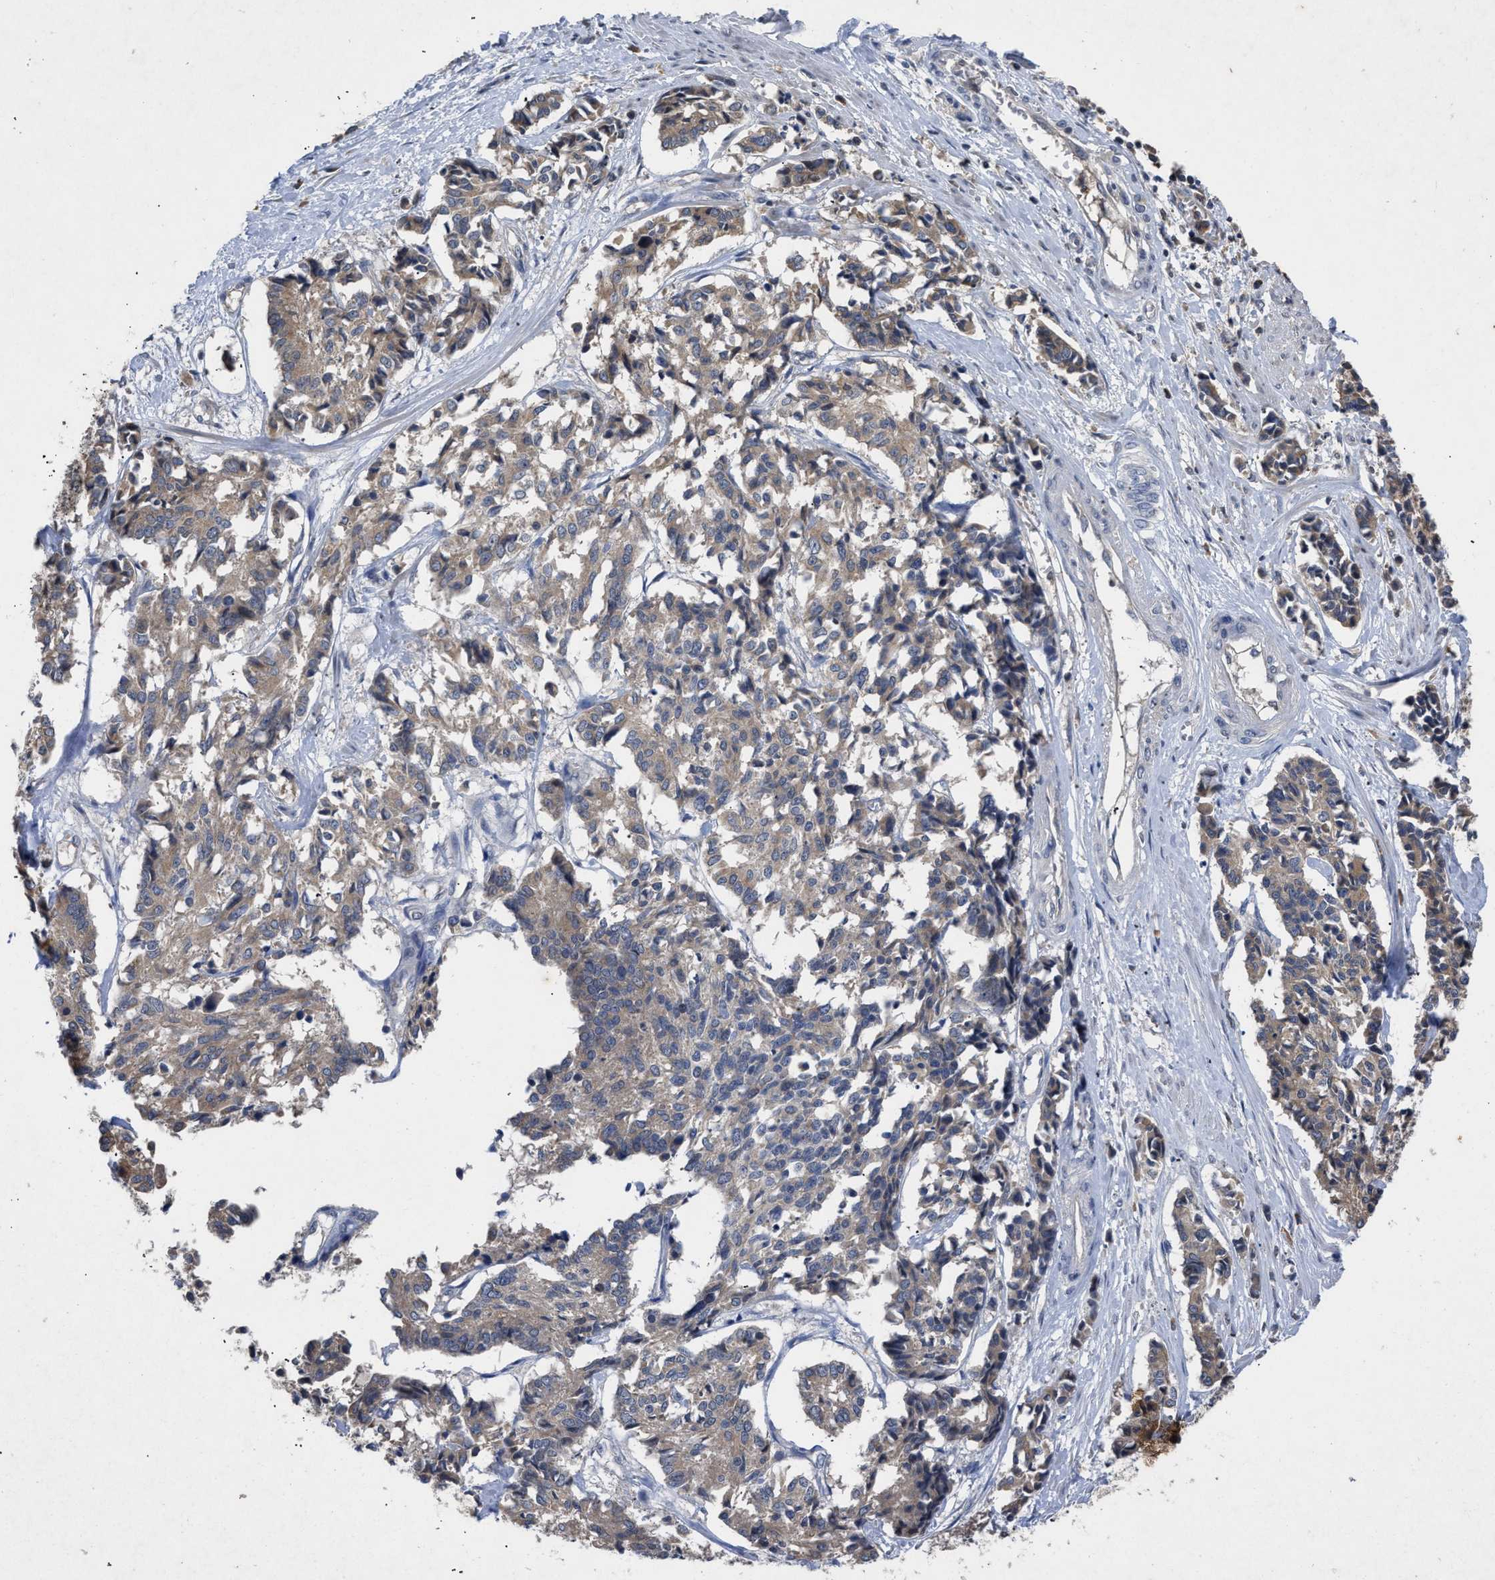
{"staining": {"intensity": "moderate", "quantity": ">75%", "location": "cytoplasmic/membranous"}, "tissue": "cervical cancer", "cell_type": "Tumor cells", "image_type": "cancer", "snomed": [{"axis": "morphology", "description": "Squamous cell carcinoma, NOS"}, {"axis": "topography", "description": "Cervix"}], "caption": "A high-resolution image shows immunohistochemistry (IHC) staining of cervical cancer, which exhibits moderate cytoplasmic/membranous expression in approximately >75% of tumor cells.", "gene": "VPS4A", "patient": {"sex": "female", "age": 35}}